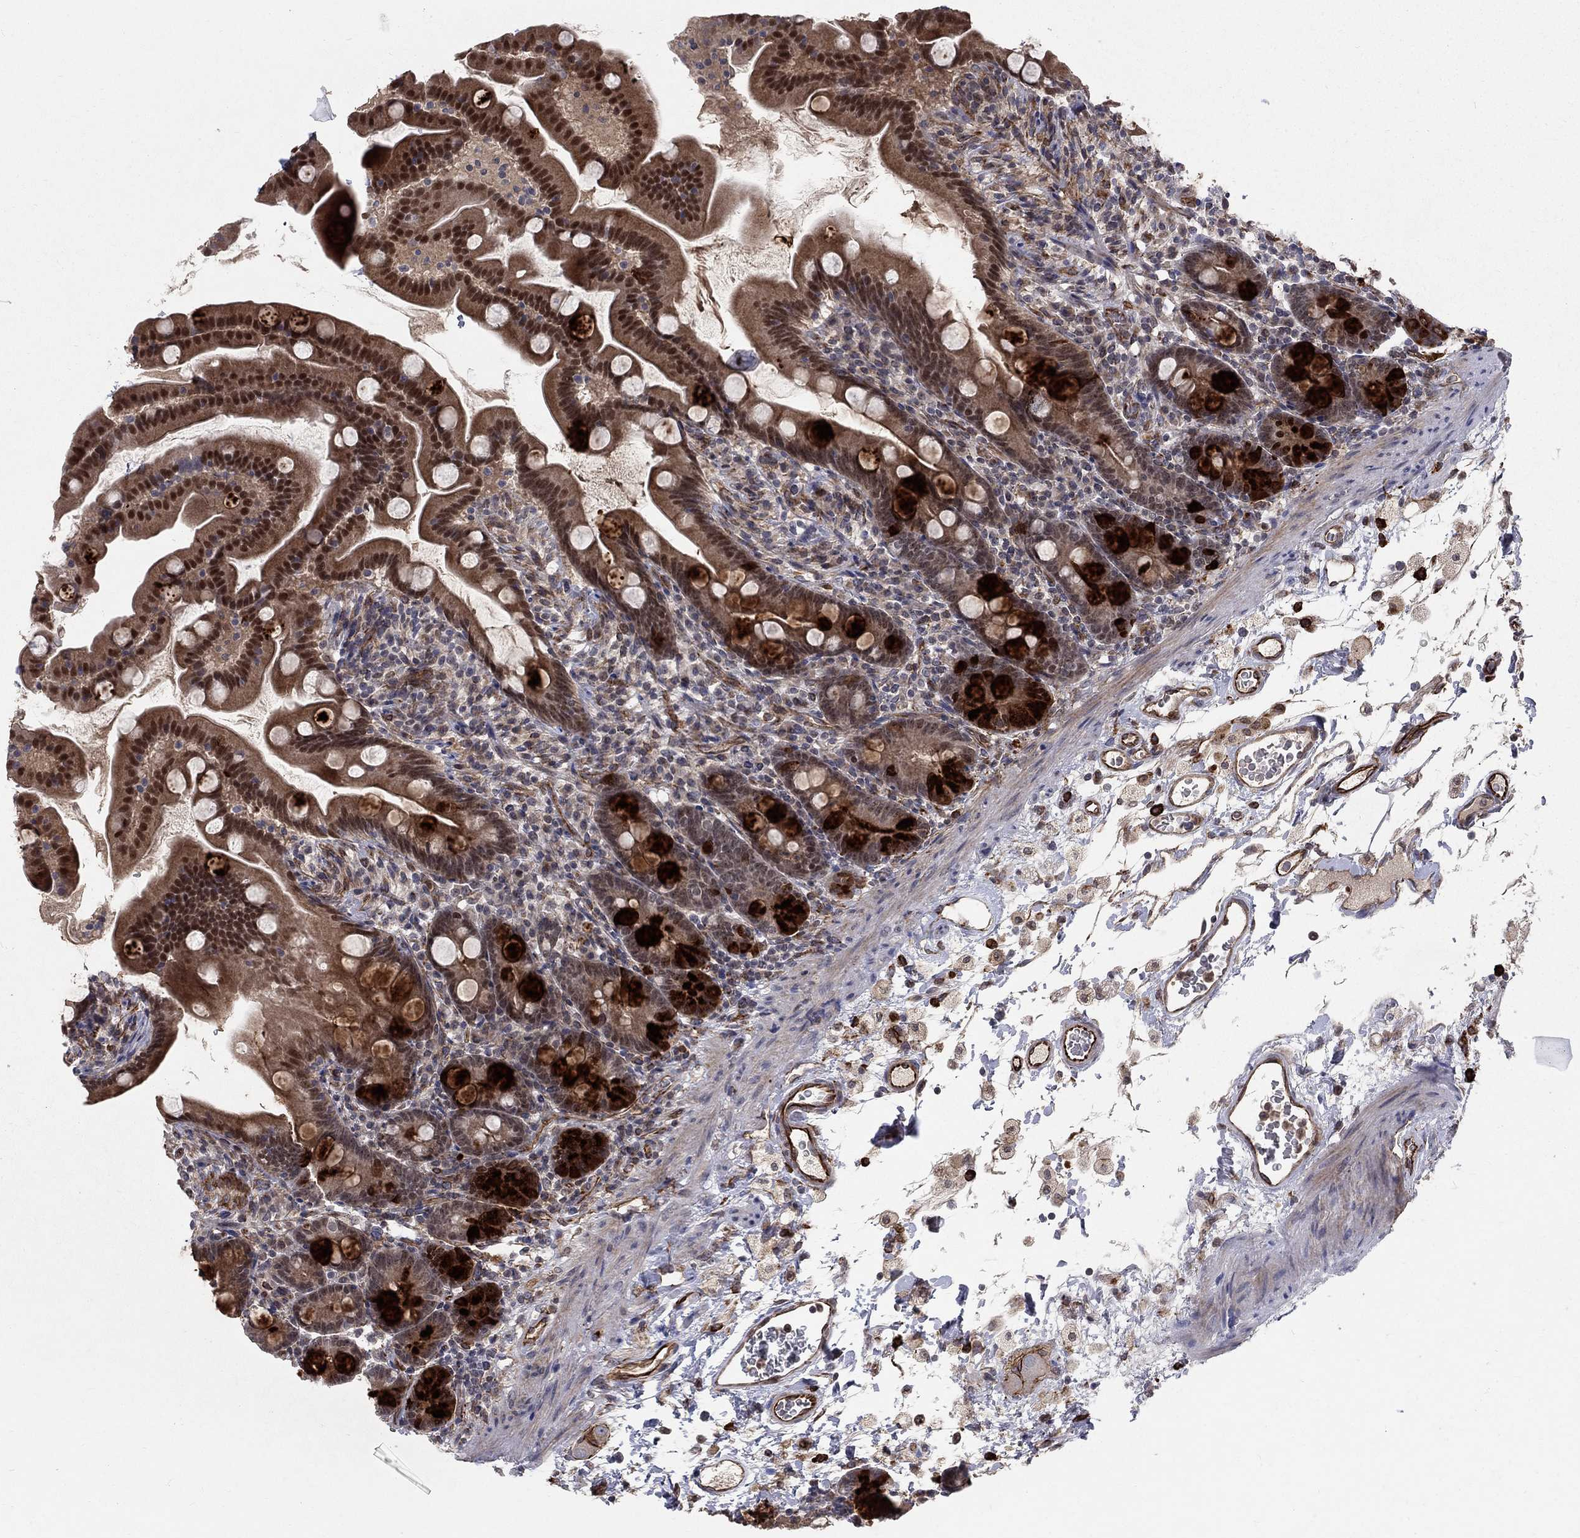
{"staining": {"intensity": "strong", "quantity": ">75%", "location": "cytoplasmic/membranous,nuclear"}, "tissue": "small intestine", "cell_type": "Glandular cells", "image_type": "normal", "snomed": [{"axis": "morphology", "description": "Normal tissue, NOS"}, {"axis": "topography", "description": "Small intestine"}], "caption": "Unremarkable small intestine displays strong cytoplasmic/membranous,nuclear staining in approximately >75% of glandular cells The protein is shown in brown color, while the nuclei are stained blue..", "gene": "MSRA", "patient": {"sex": "female", "age": 44}}